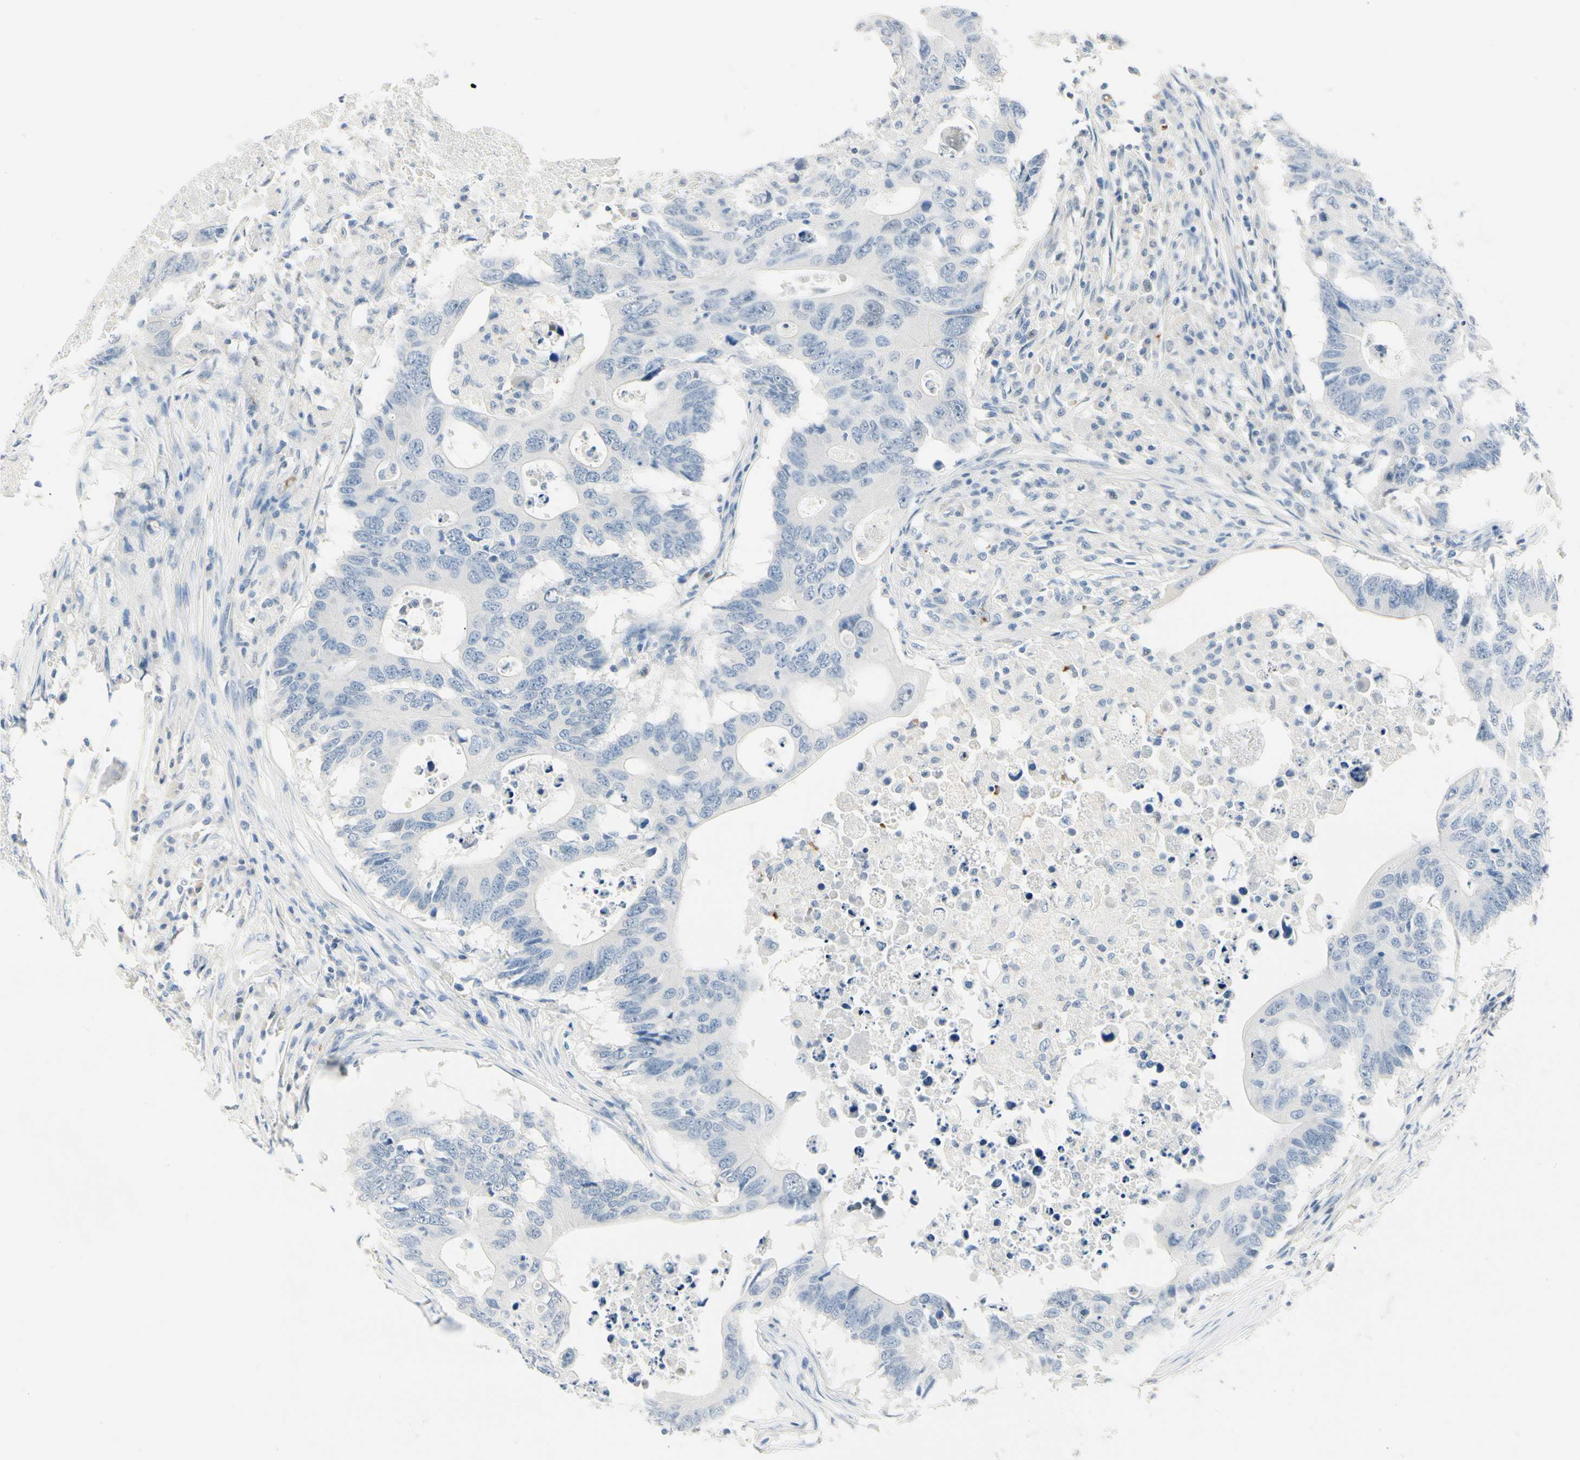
{"staining": {"intensity": "negative", "quantity": "none", "location": "none"}, "tissue": "colorectal cancer", "cell_type": "Tumor cells", "image_type": "cancer", "snomed": [{"axis": "morphology", "description": "Adenocarcinoma, NOS"}, {"axis": "topography", "description": "Colon"}], "caption": "Tumor cells show no significant protein positivity in colorectal adenocarcinoma.", "gene": "CA1", "patient": {"sex": "male", "age": 71}}